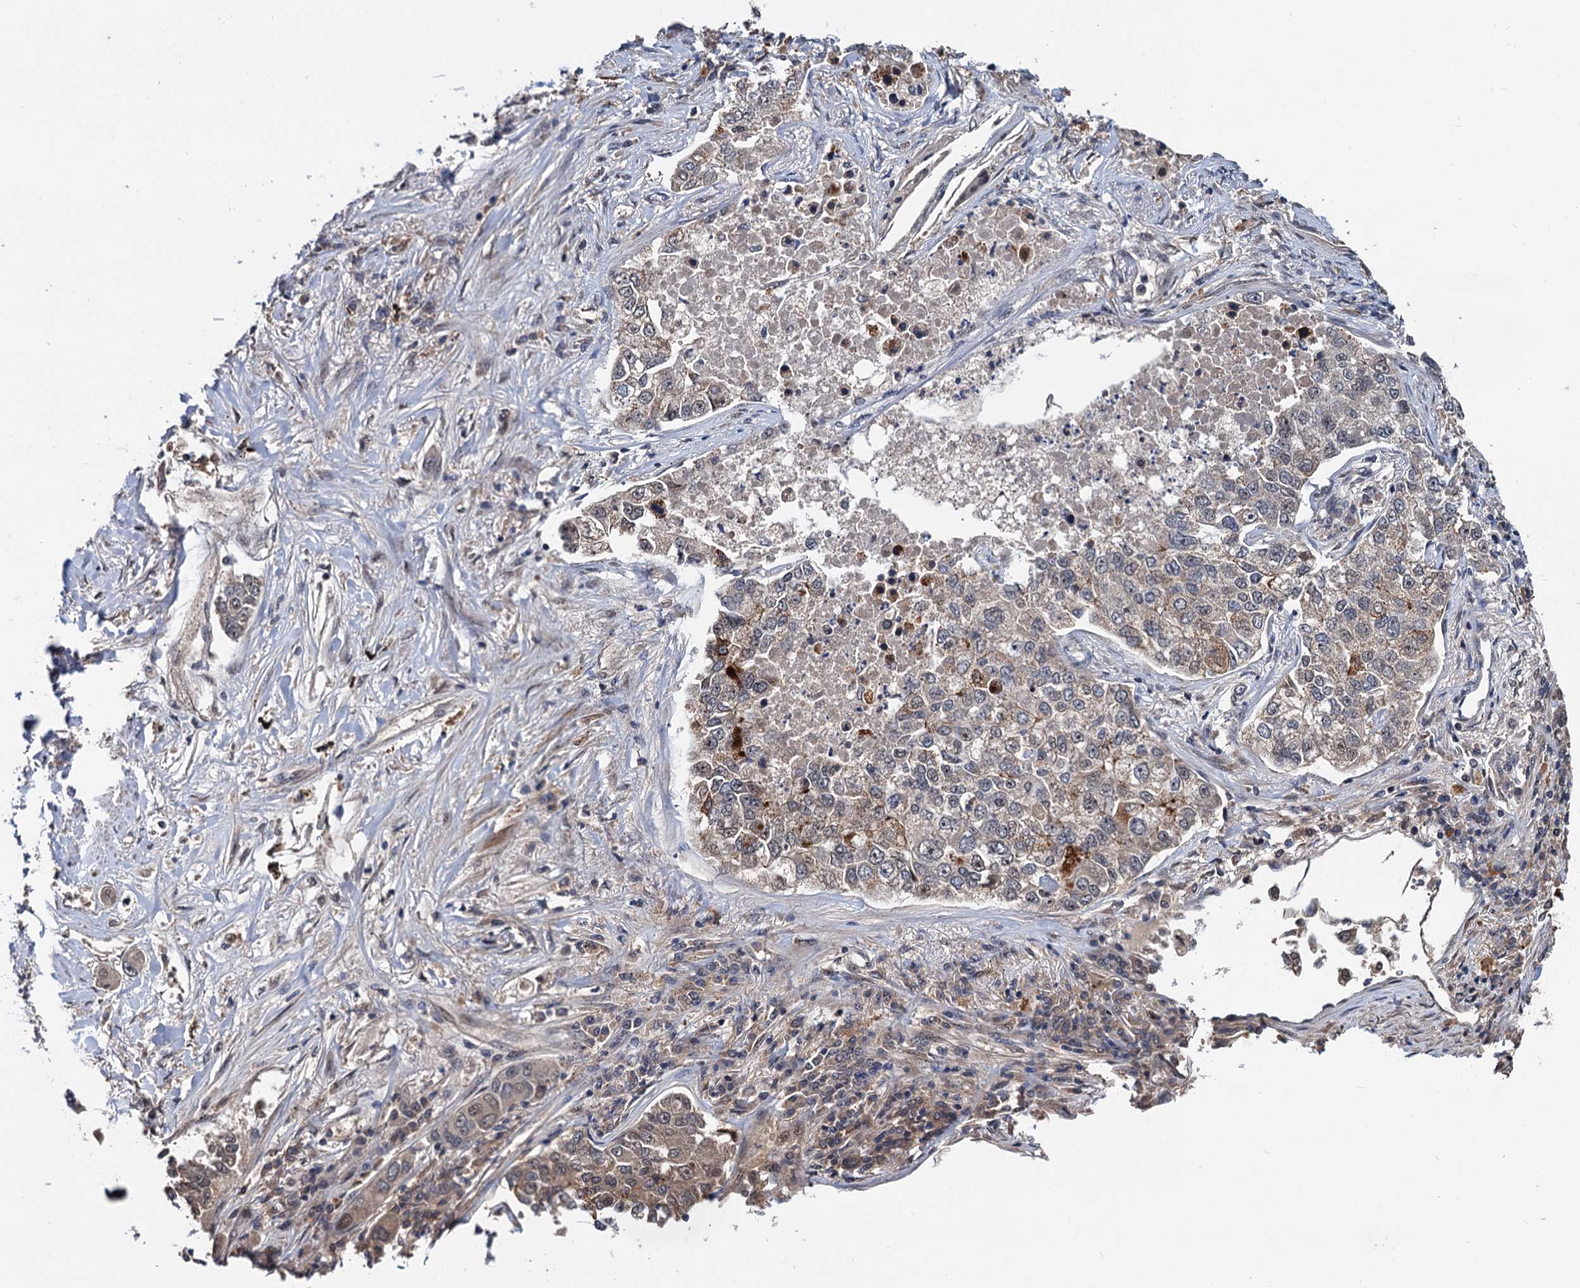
{"staining": {"intensity": "weak", "quantity": "<25%", "location": "nuclear"}, "tissue": "lung cancer", "cell_type": "Tumor cells", "image_type": "cancer", "snomed": [{"axis": "morphology", "description": "Adenocarcinoma, NOS"}, {"axis": "topography", "description": "Lung"}], "caption": "Tumor cells show no significant protein expression in lung adenocarcinoma.", "gene": "NAA16", "patient": {"sex": "male", "age": 49}}